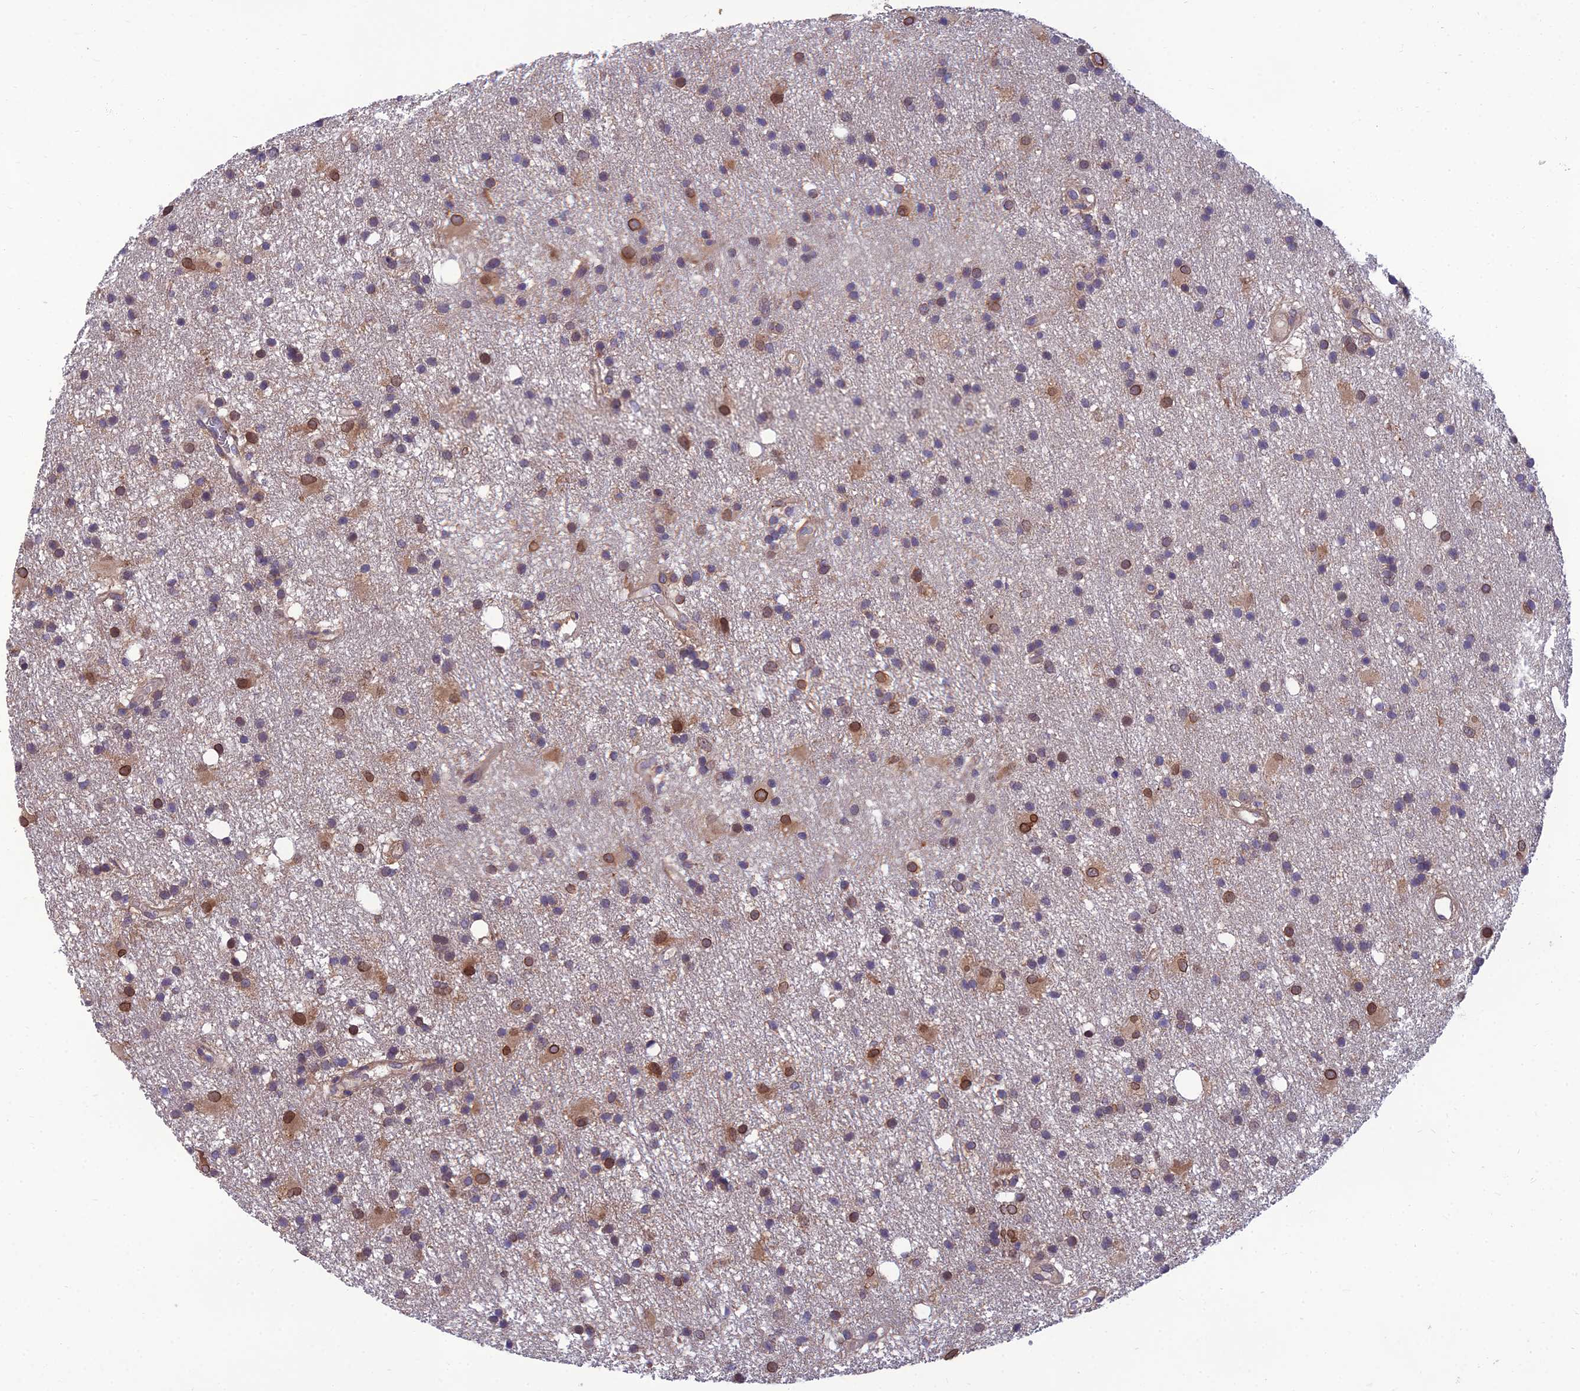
{"staining": {"intensity": "moderate", "quantity": "<25%", "location": "cytoplasmic/membranous,nuclear"}, "tissue": "glioma", "cell_type": "Tumor cells", "image_type": "cancer", "snomed": [{"axis": "morphology", "description": "Glioma, malignant, High grade"}, {"axis": "topography", "description": "Brain"}], "caption": "A brown stain shows moderate cytoplasmic/membranous and nuclear positivity of a protein in malignant high-grade glioma tumor cells.", "gene": "UMAD1", "patient": {"sex": "male", "age": 77}}